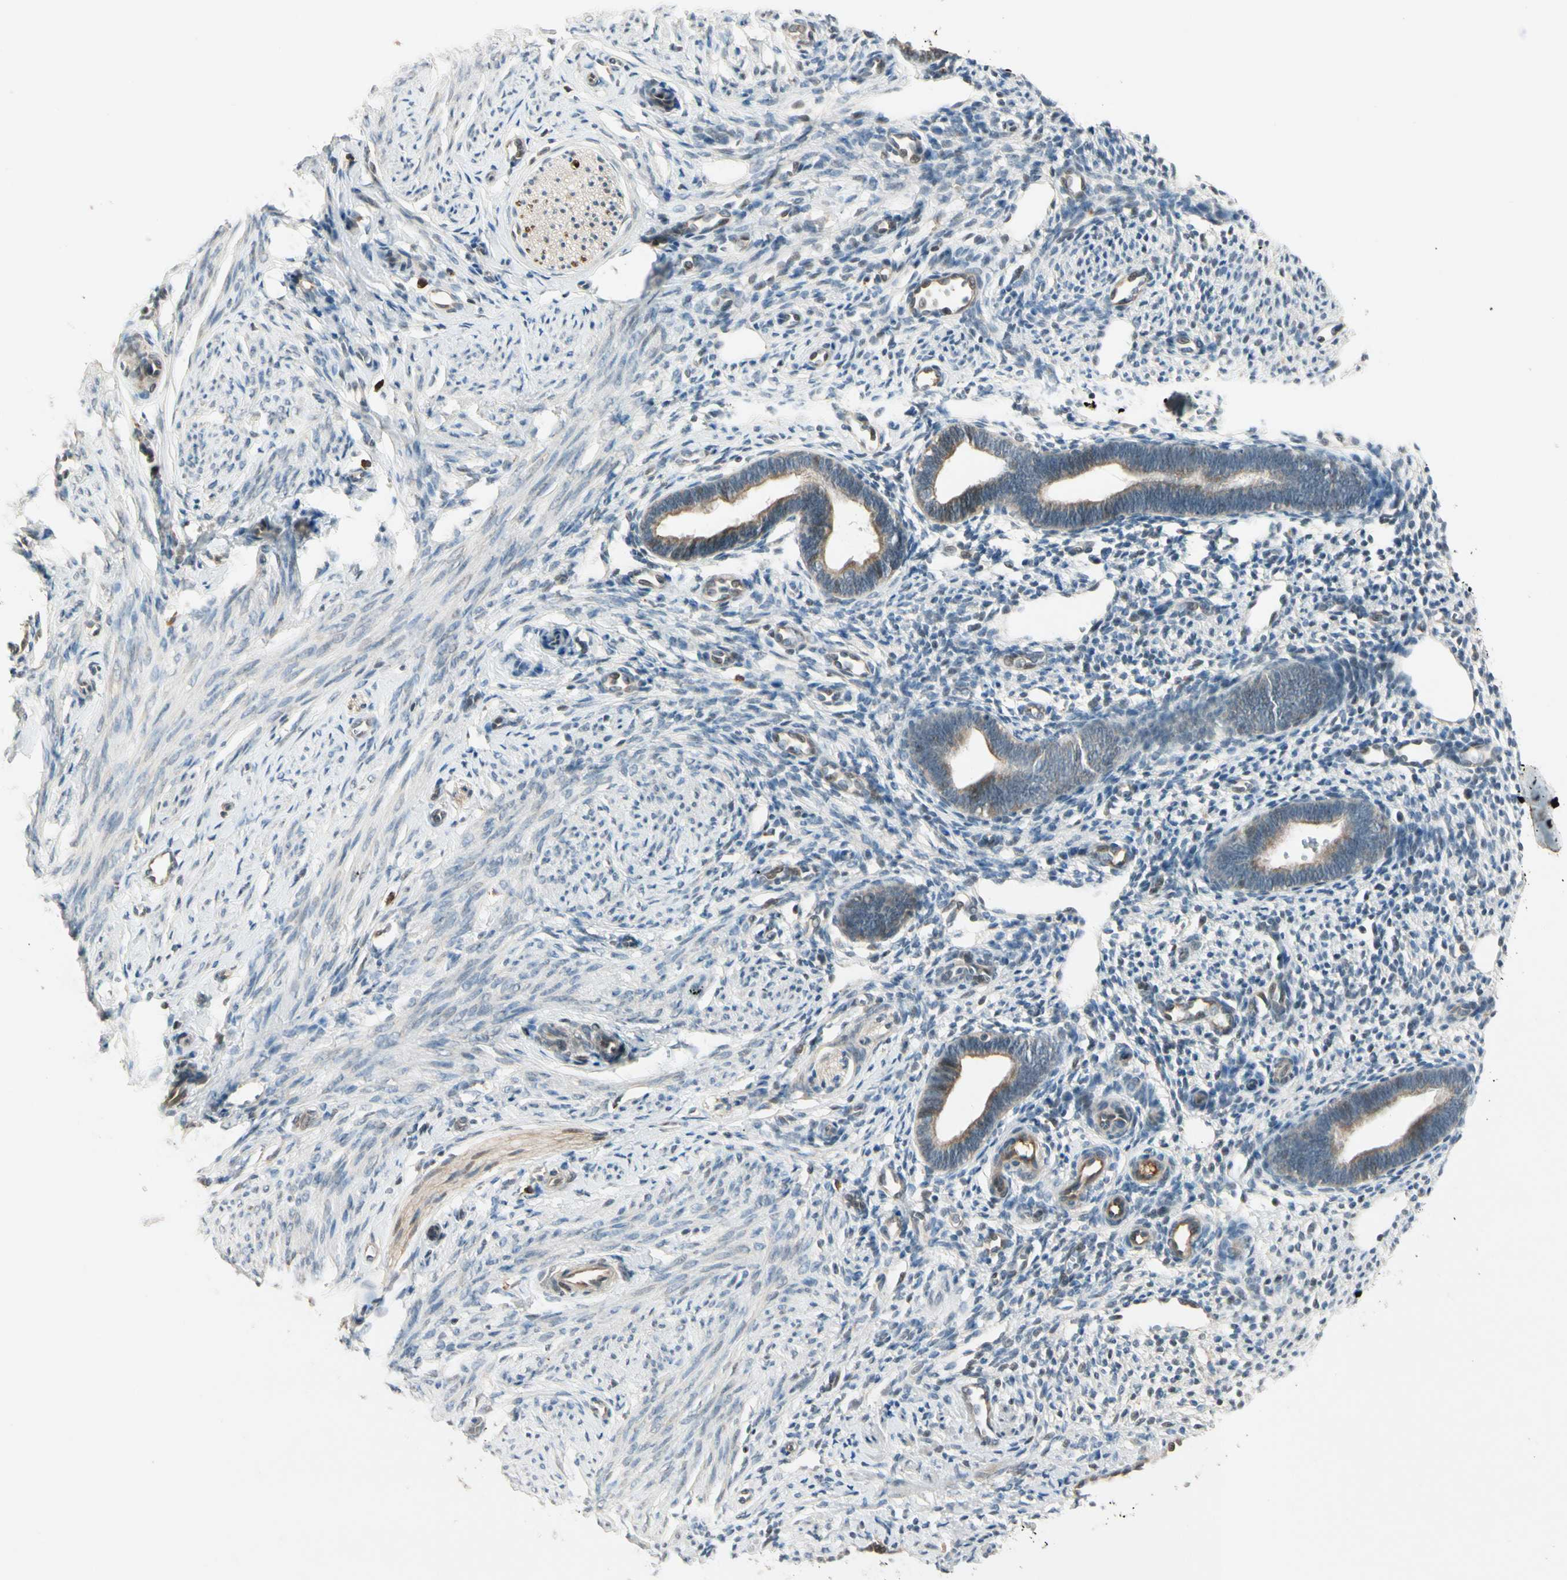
{"staining": {"intensity": "moderate", "quantity": "<25%", "location": "cytoplasmic/membranous"}, "tissue": "endometrium", "cell_type": "Cells in endometrial stroma", "image_type": "normal", "snomed": [{"axis": "morphology", "description": "Normal tissue, NOS"}, {"axis": "topography", "description": "Endometrium"}], "caption": "Unremarkable endometrium was stained to show a protein in brown. There is low levels of moderate cytoplasmic/membranous expression in approximately <25% of cells in endometrial stroma.", "gene": "ICAM5", "patient": {"sex": "female", "age": 27}}